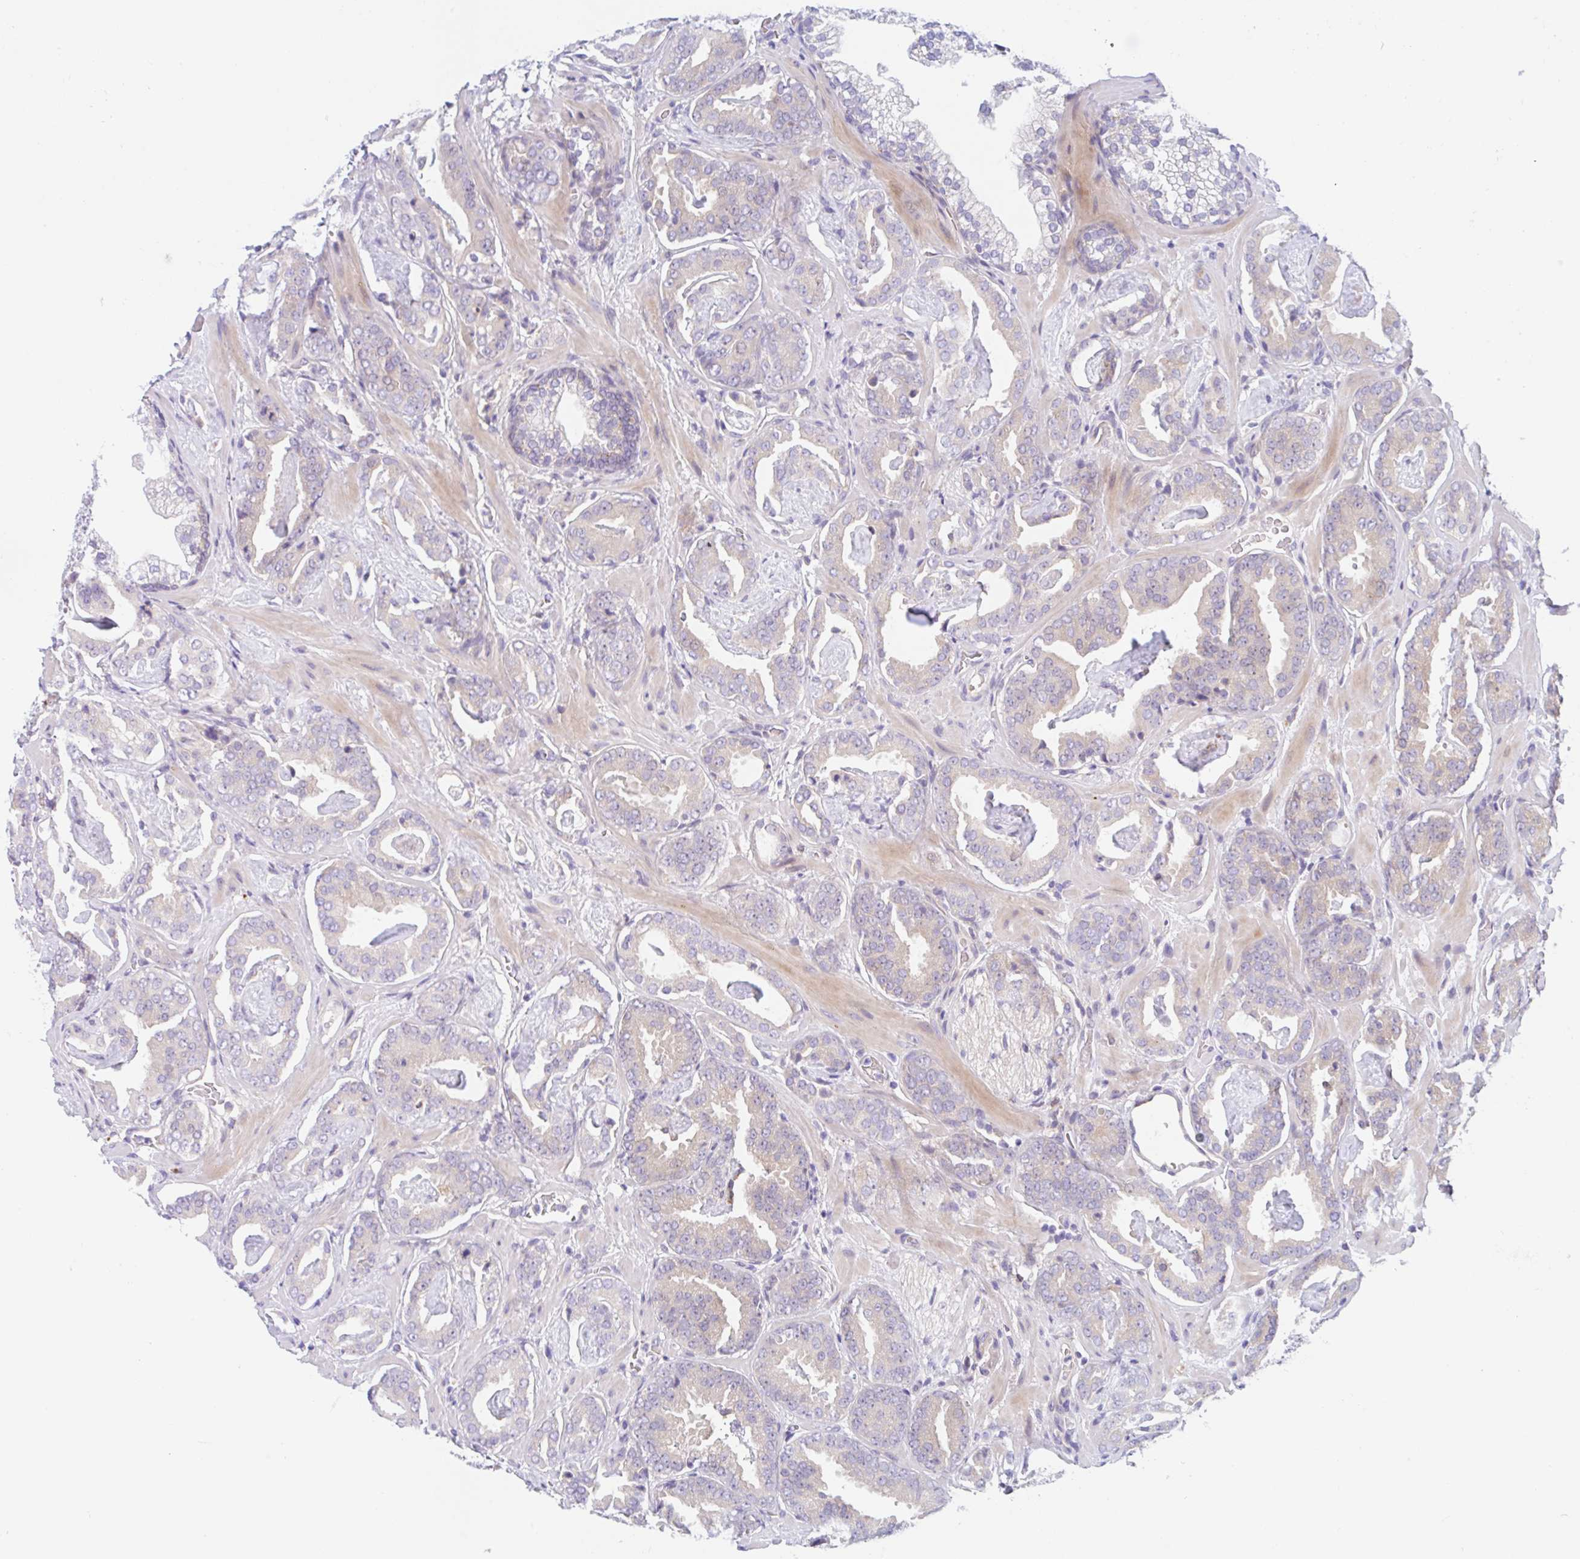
{"staining": {"intensity": "weak", "quantity": "25%-75%", "location": "cytoplasmic/membranous"}, "tissue": "prostate cancer", "cell_type": "Tumor cells", "image_type": "cancer", "snomed": [{"axis": "morphology", "description": "Adenocarcinoma, Low grade"}, {"axis": "topography", "description": "Prostate"}], "caption": "Immunohistochemical staining of human prostate cancer (adenocarcinoma (low-grade)) exhibits low levels of weak cytoplasmic/membranous protein staining in about 25%-75% of tumor cells.", "gene": "TMEM86A", "patient": {"sex": "male", "age": 62}}